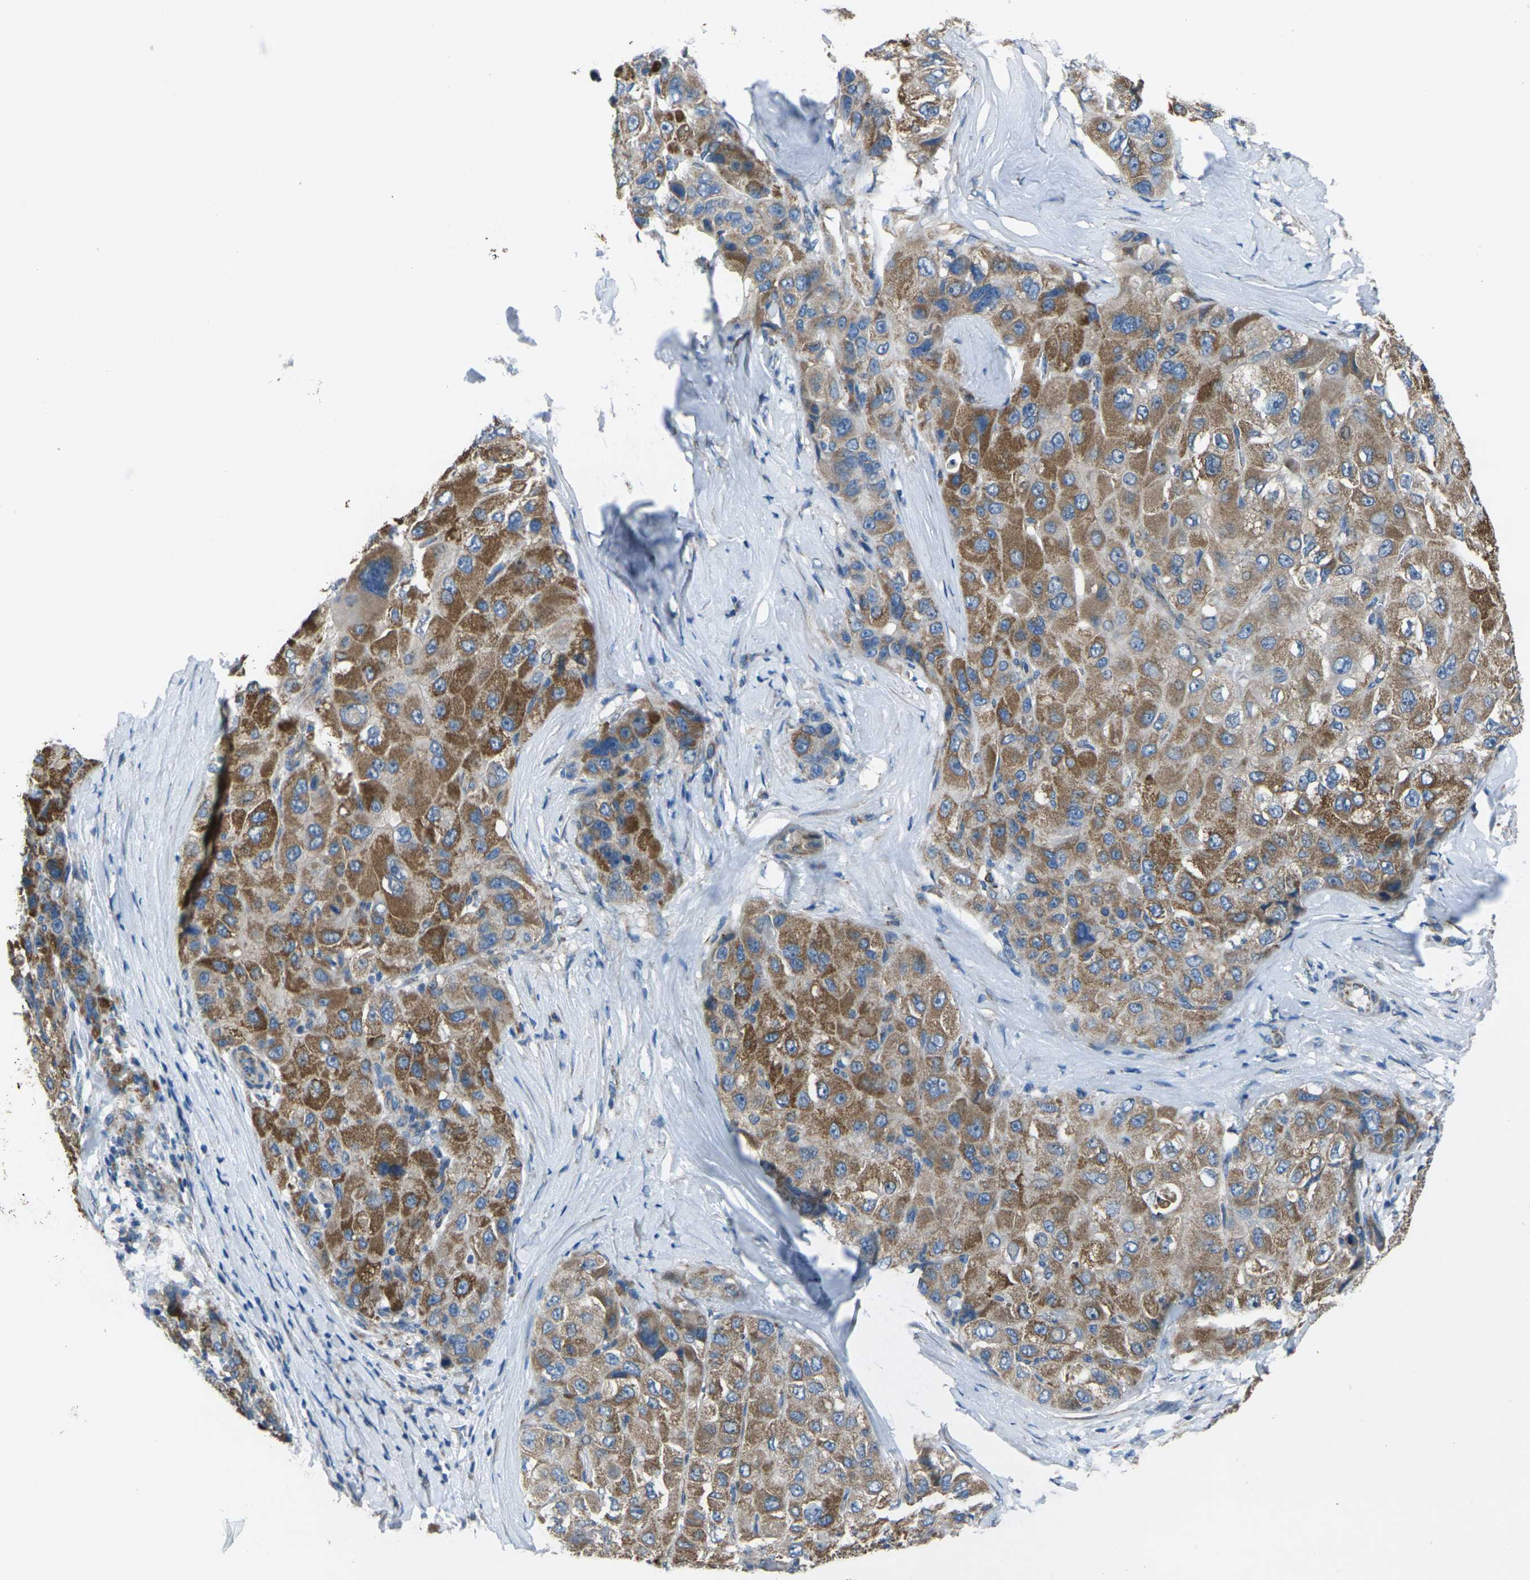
{"staining": {"intensity": "moderate", "quantity": ">75%", "location": "cytoplasmic/membranous"}, "tissue": "liver cancer", "cell_type": "Tumor cells", "image_type": "cancer", "snomed": [{"axis": "morphology", "description": "Carcinoma, Hepatocellular, NOS"}, {"axis": "topography", "description": "Liver"}], "caption": "Immunohistochemical staining of liver hepatocellular carcinoma exhibits moderate cytoplasmic/membranous protein staining in about >75% of tumor cells.", "gene": "TMEM120B", "patient": {"sex": "male", "age": 80}}